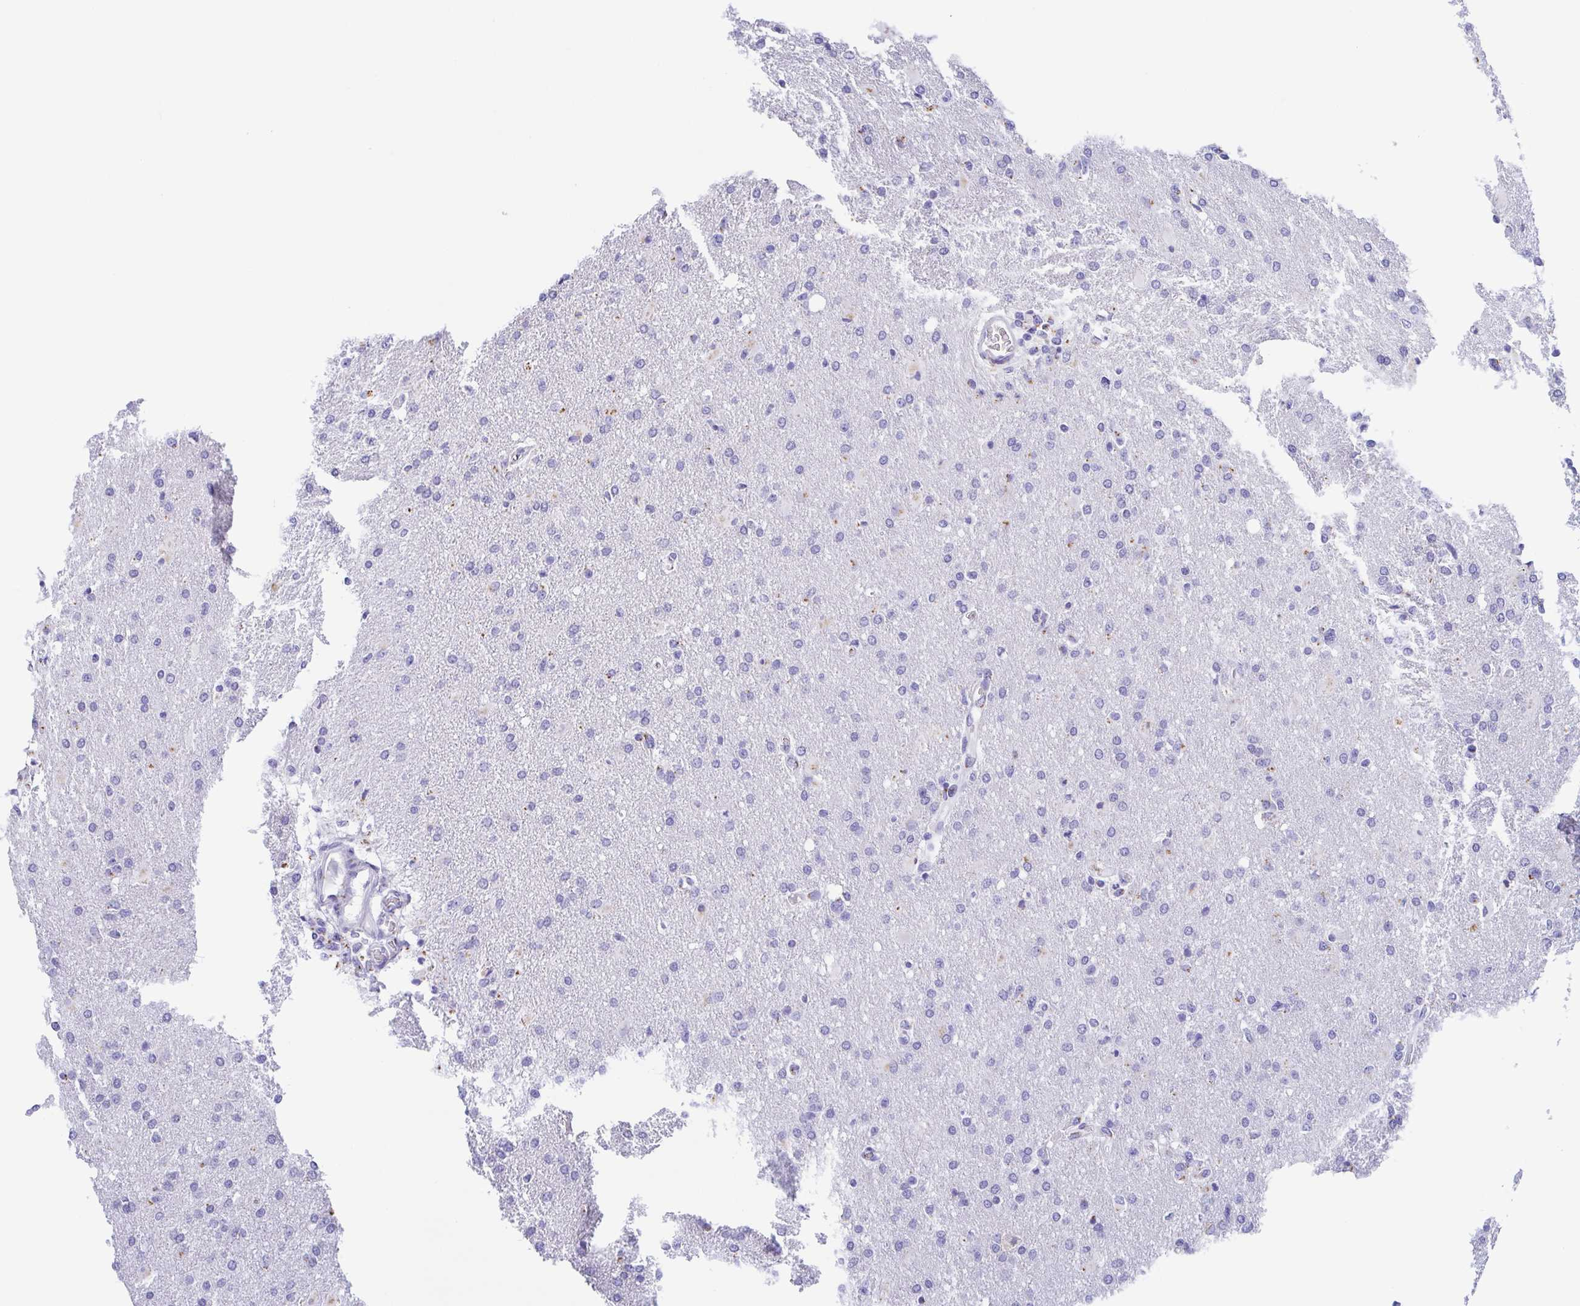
{"staining": {"intensity": "negative", "quantity": "none", "location": "none"}, "tissue": "glioma", "cell_type": "Tumor cells", "image_type": "cancer", "snomed": [{"axis": "morphology", "description": "Glioma, malignant, High grade"}, {"axis": "topography", "description": "Brain"}], "caption": "Immunohistochemical staining of human malignant glioma (high-grade) exhibits no significant staining in tumor cells. (DAB IHC with hematoxylin counter stain).", "gene": "SULT1B1", "patient": {"sex": "male", "age": 68}}